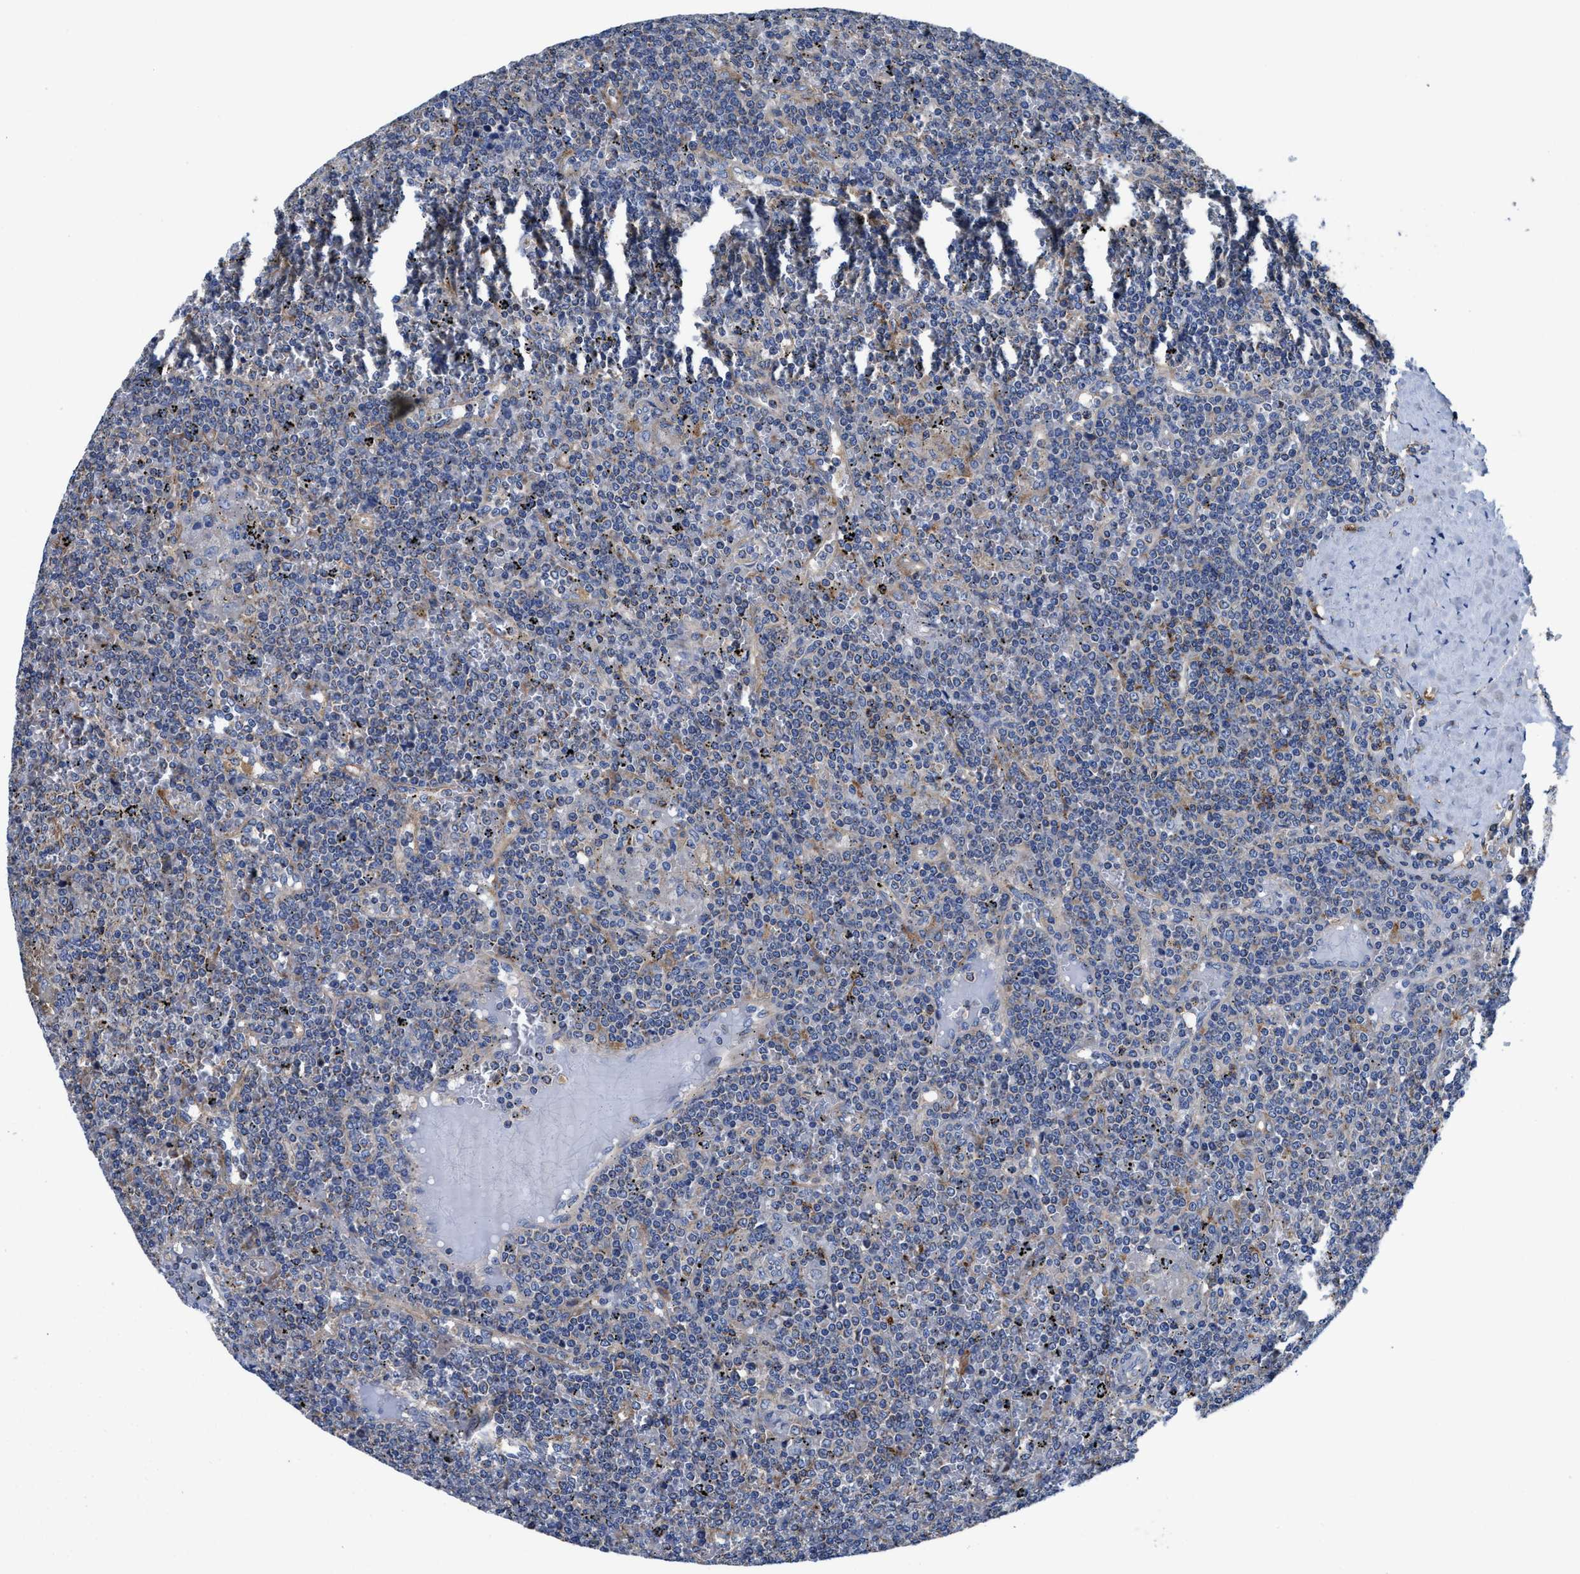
{"staining": {"intensity": "weak", "quantity": "<25%", "location": "cytoplasmic/membranous"}, "tissue": "lymphoma", "cell_type": "Tumor cells", "image_type": "cancer", "snomed": [{"axis": "morphology", "description": "Malignant lymphoma, non-Hodgkin's type, Low grade"}, {"axis": "topography", "description": "Spleen"}], "caption": "DAB immunohistochemical staining of lymphoma demonstrates no significant positivity in tumor cells.", "gene": "TMEM30A", "patient": {"sex": "female", "age": 19}}